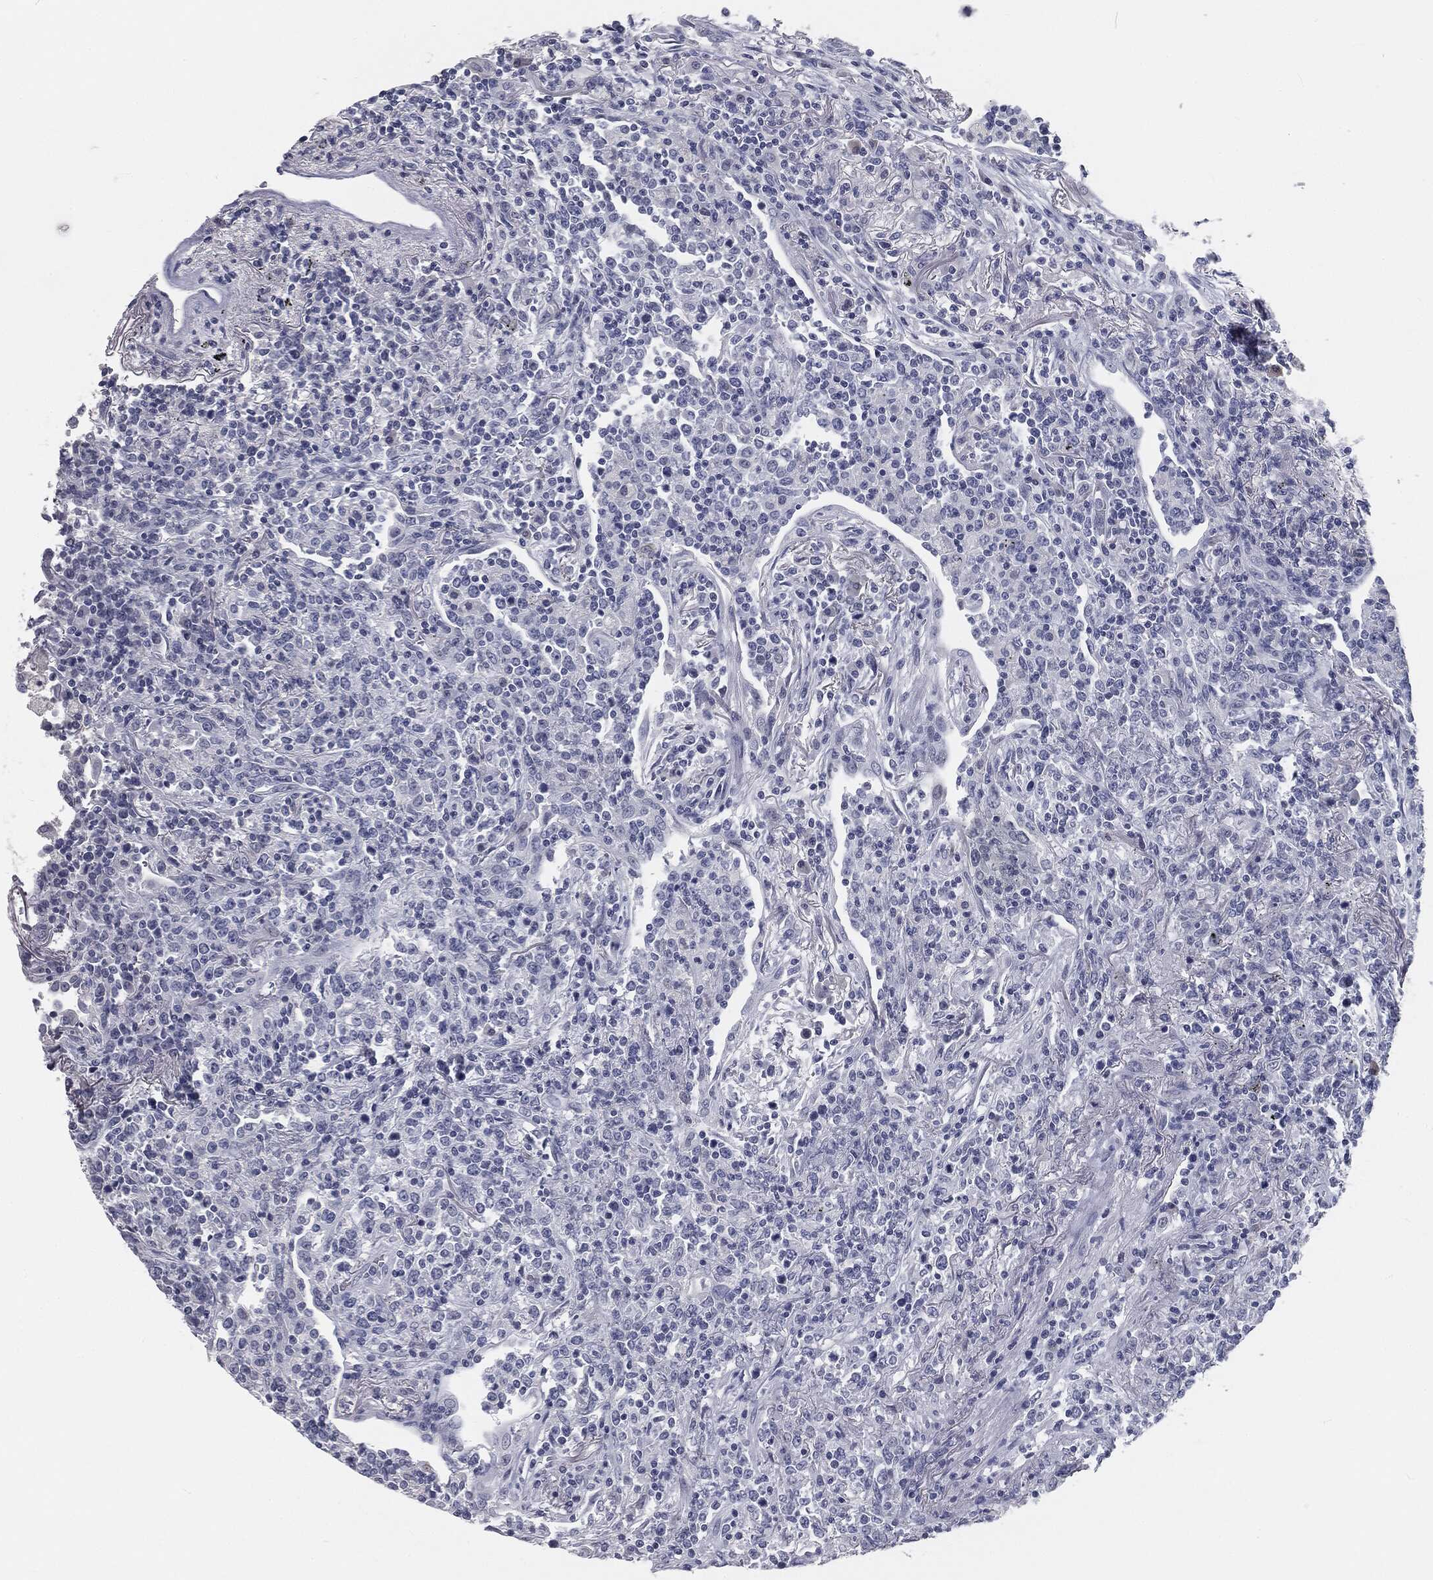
{"staining": {"intensity": "negative", "quantity": "none", "location": "none"}, "tissue": "lymphoma", "cell_type": "Tumor cells", "image_type": "cancer", "snomed": [{"axis": "morphology", "description": "Malignant lymphoma, non-Hodgkin's type, High grade"}, {"axis": "topography", "description": "Lung"}], "caption": "IHC image of human high-grade malignant lymphoma, non-Hodgkin's type stained for a protein (brown), which shows no expression in tumor cells.", "gene": "PRAME", "patient": {"sex": "male", "age": 79}}